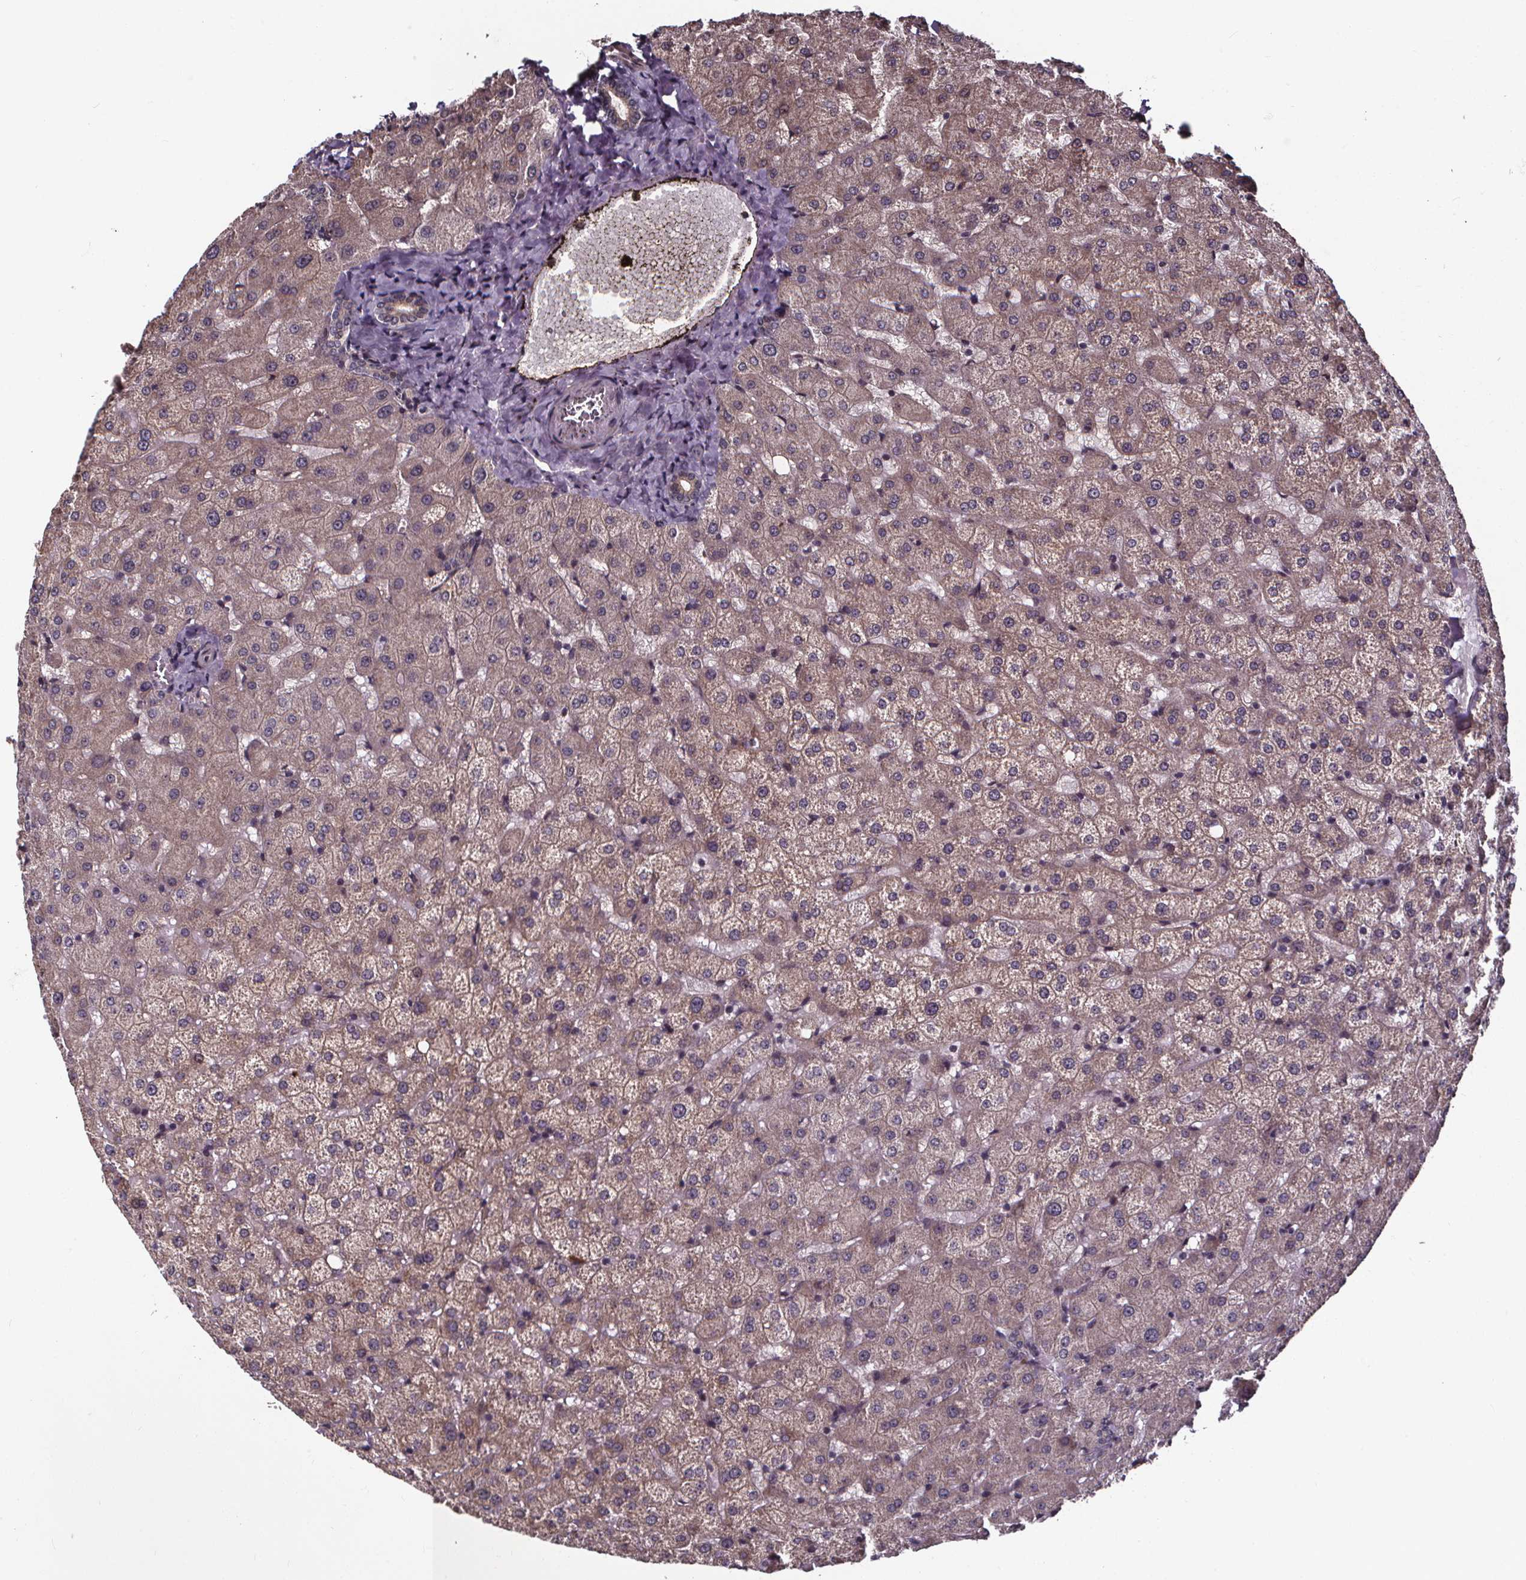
{"staining": {"intensity": "weak", "quantity": "25%-75%", "location": "cytoplasmic/membranous"}, "tissue": "liver", "cell_type": "Cholangiocytes", "image_type": "normal", "snomed": [{"axis": "morphology", "description": "Normal tissue, NOS"}, {"axis": "topography", "description": "Liver"}], "caption": "Protein expression analysis of normal human liver reveals weak cytoplasmic/membranous staining in approximately 25%-75% of cholangiocytes.", "gene": "DDIT3", "patient": {"sex": "female", "age": 50}}